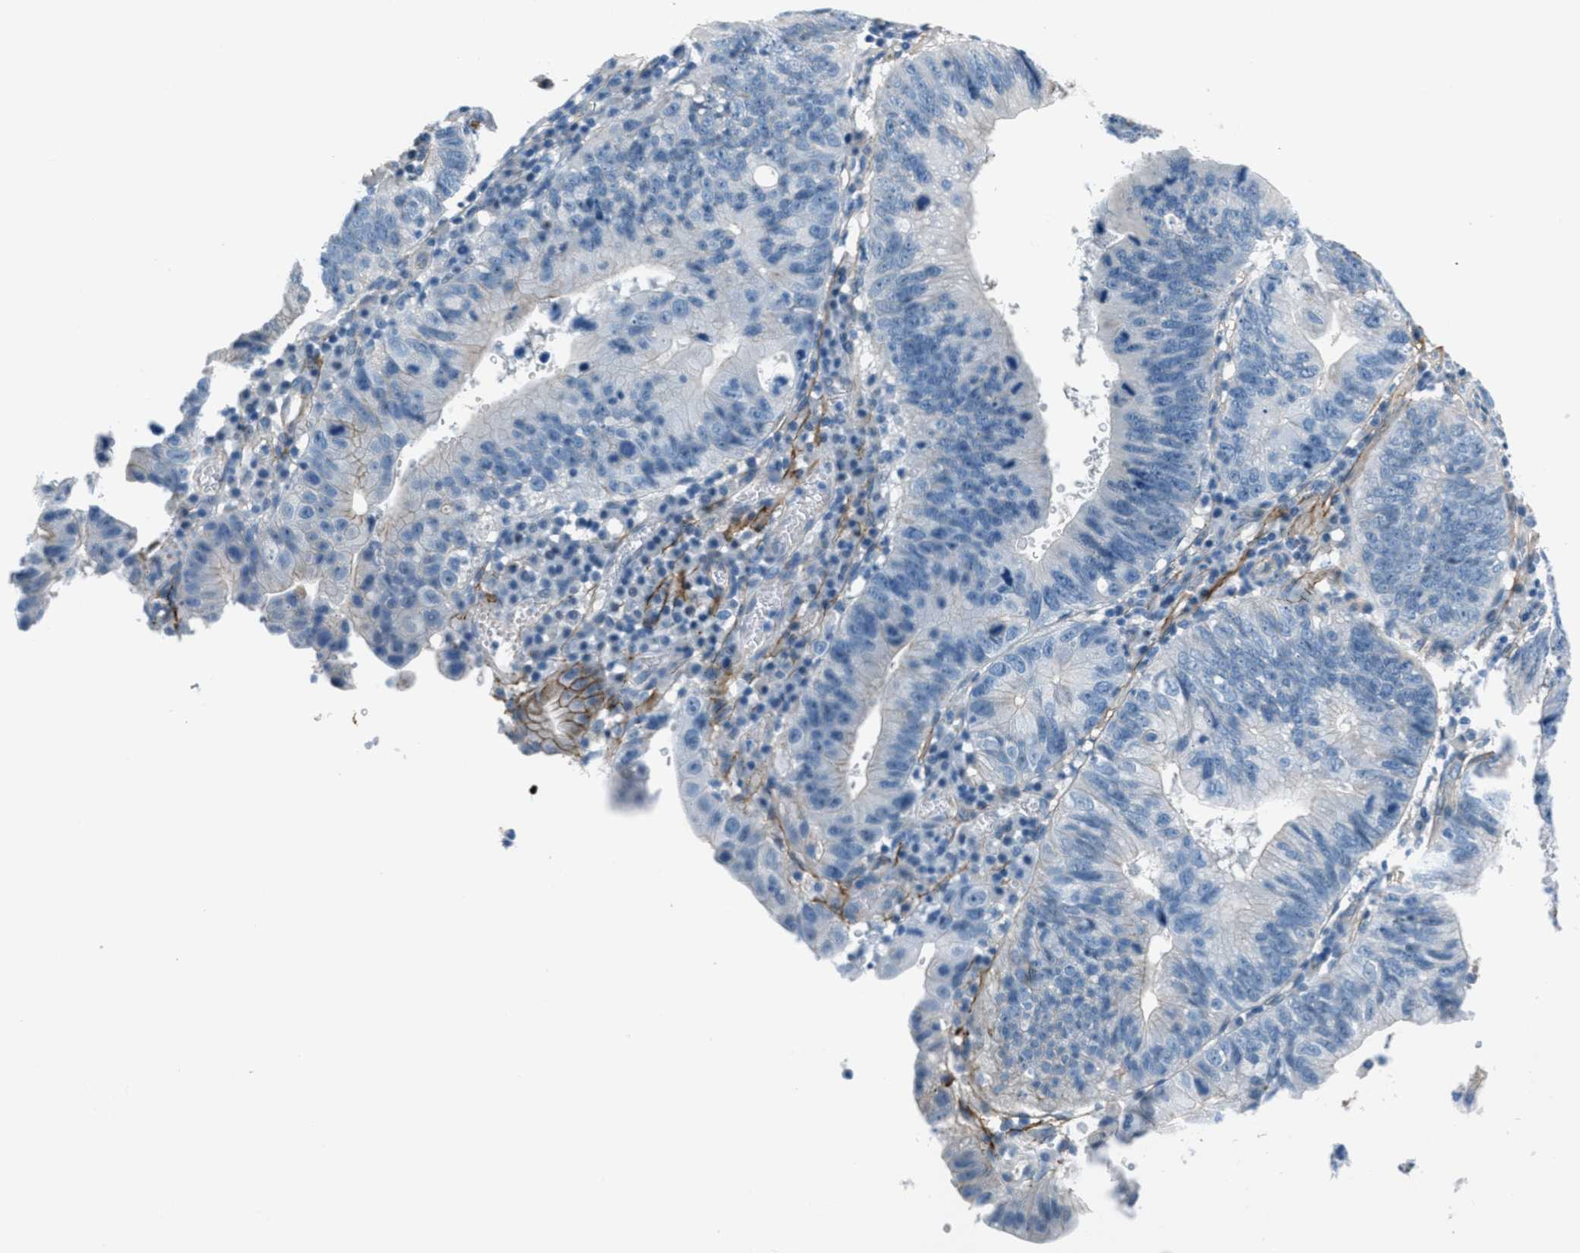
{"staining": {"intensity": "negative", "quantity": "none", "location": "none"}, "tissue": "stomach cancer", "cell_type": "Tumor cells", "image_type": "cancer", "snomed": [{"axis": "morphology", "description": "Adenocarcinoma, NOS"}, {"axis": "topography", "description": "Stomach"}], "caption": "Adenocarcinoma (stomach) was stained to show a protein in brown. There is no significant staining in tumor cells.", "gene": "FBN1", "patient": {"sex": "male", "age": 59}}